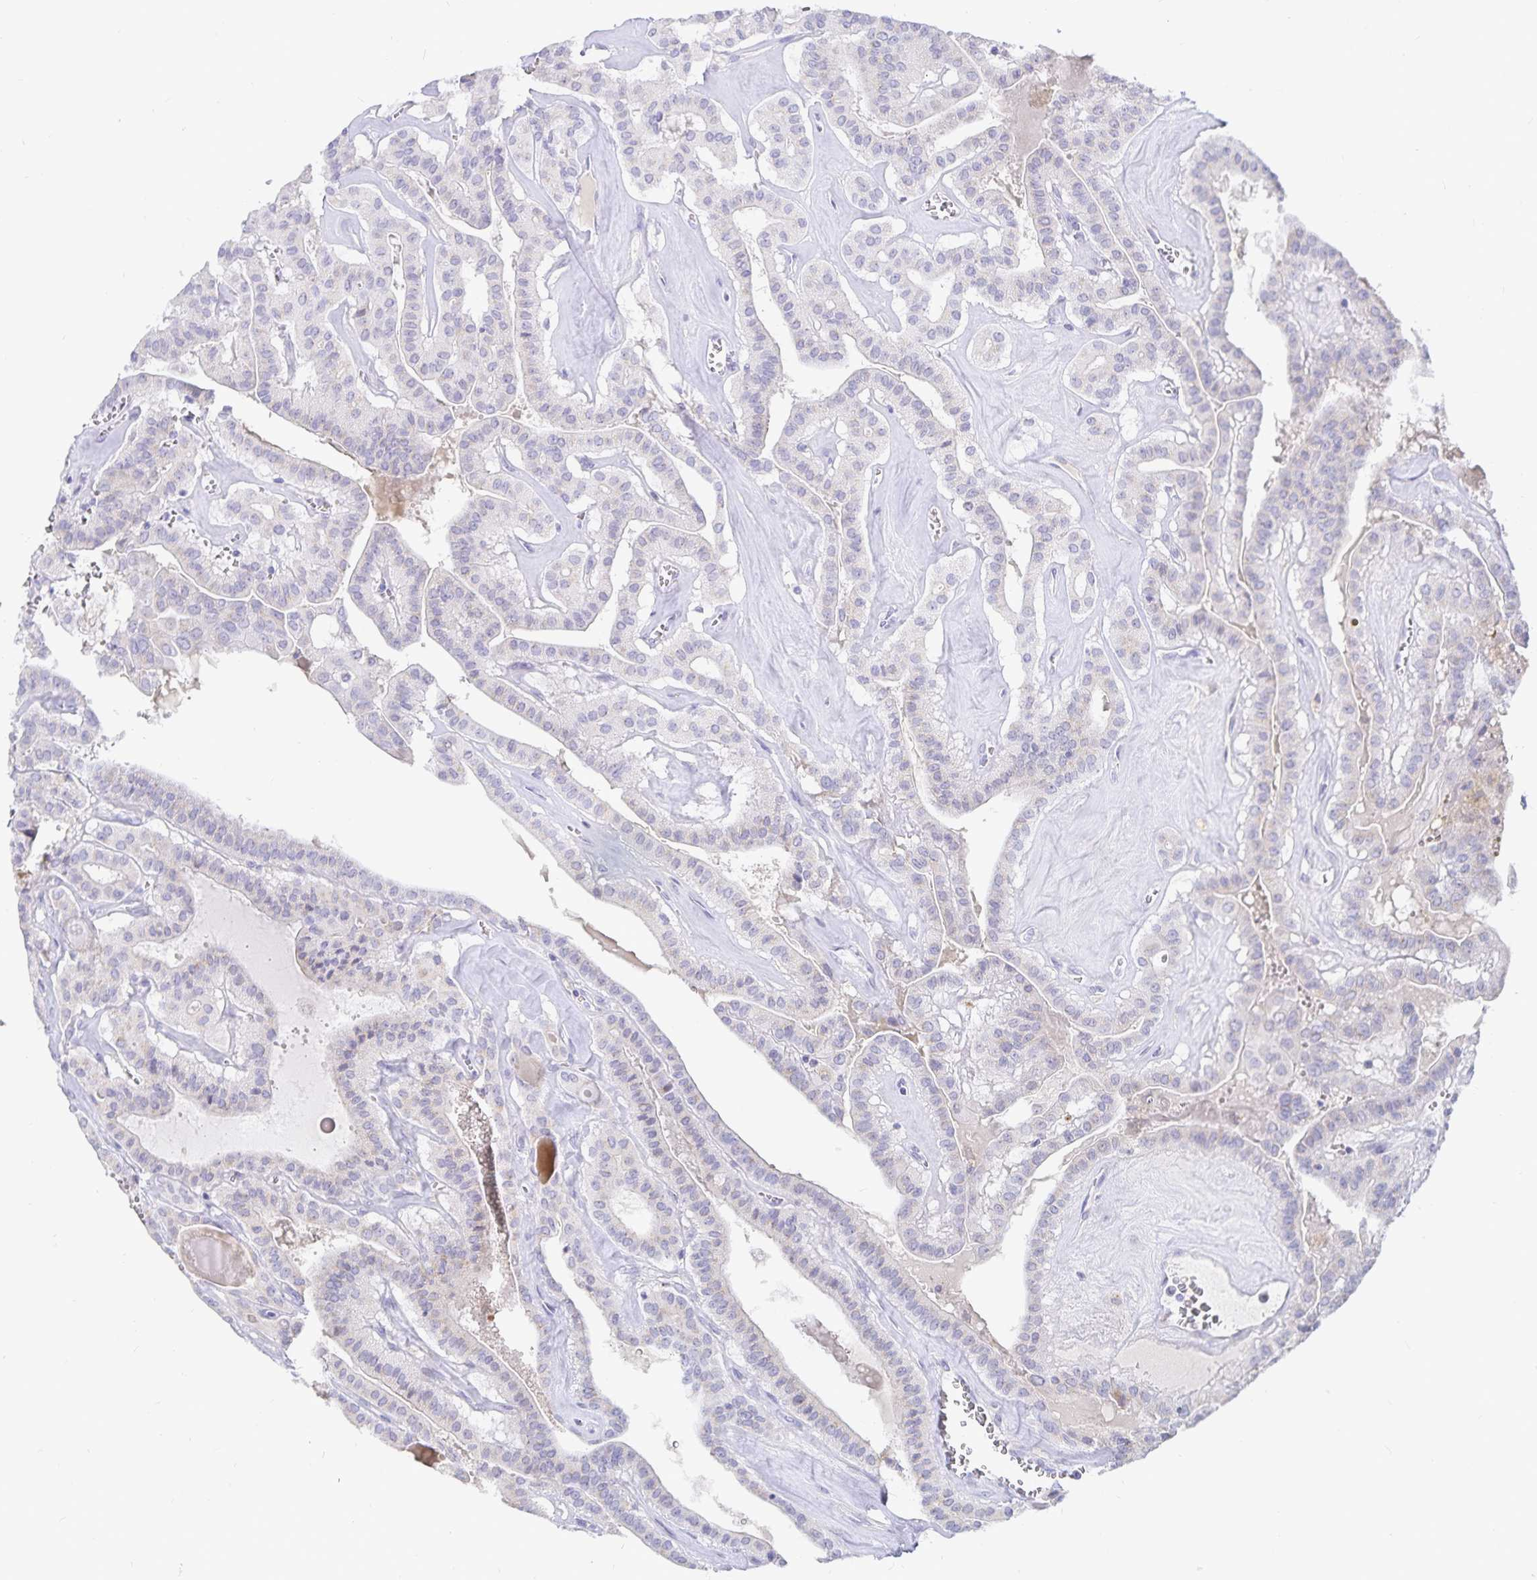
{"staining": {"intensity": "negative", "quantity": "none", "location": "none"}, "tissue": "thyroid cancer", "cell_type": "Tumor cells", "image_type": "cancer", "snomed": [{"axis": "morphology", "description": "Papillary adenocarcinoma, NOS"}, {"axis": "topography", "description": "Thyroid gland"}], "caption": "Human papillary adenocarcinoma (thyroid) stained for a protein using IHC shows no expression in tumor cells.", "gene": "PKHD1", "patient": {"sex": "male", "age": 52}}